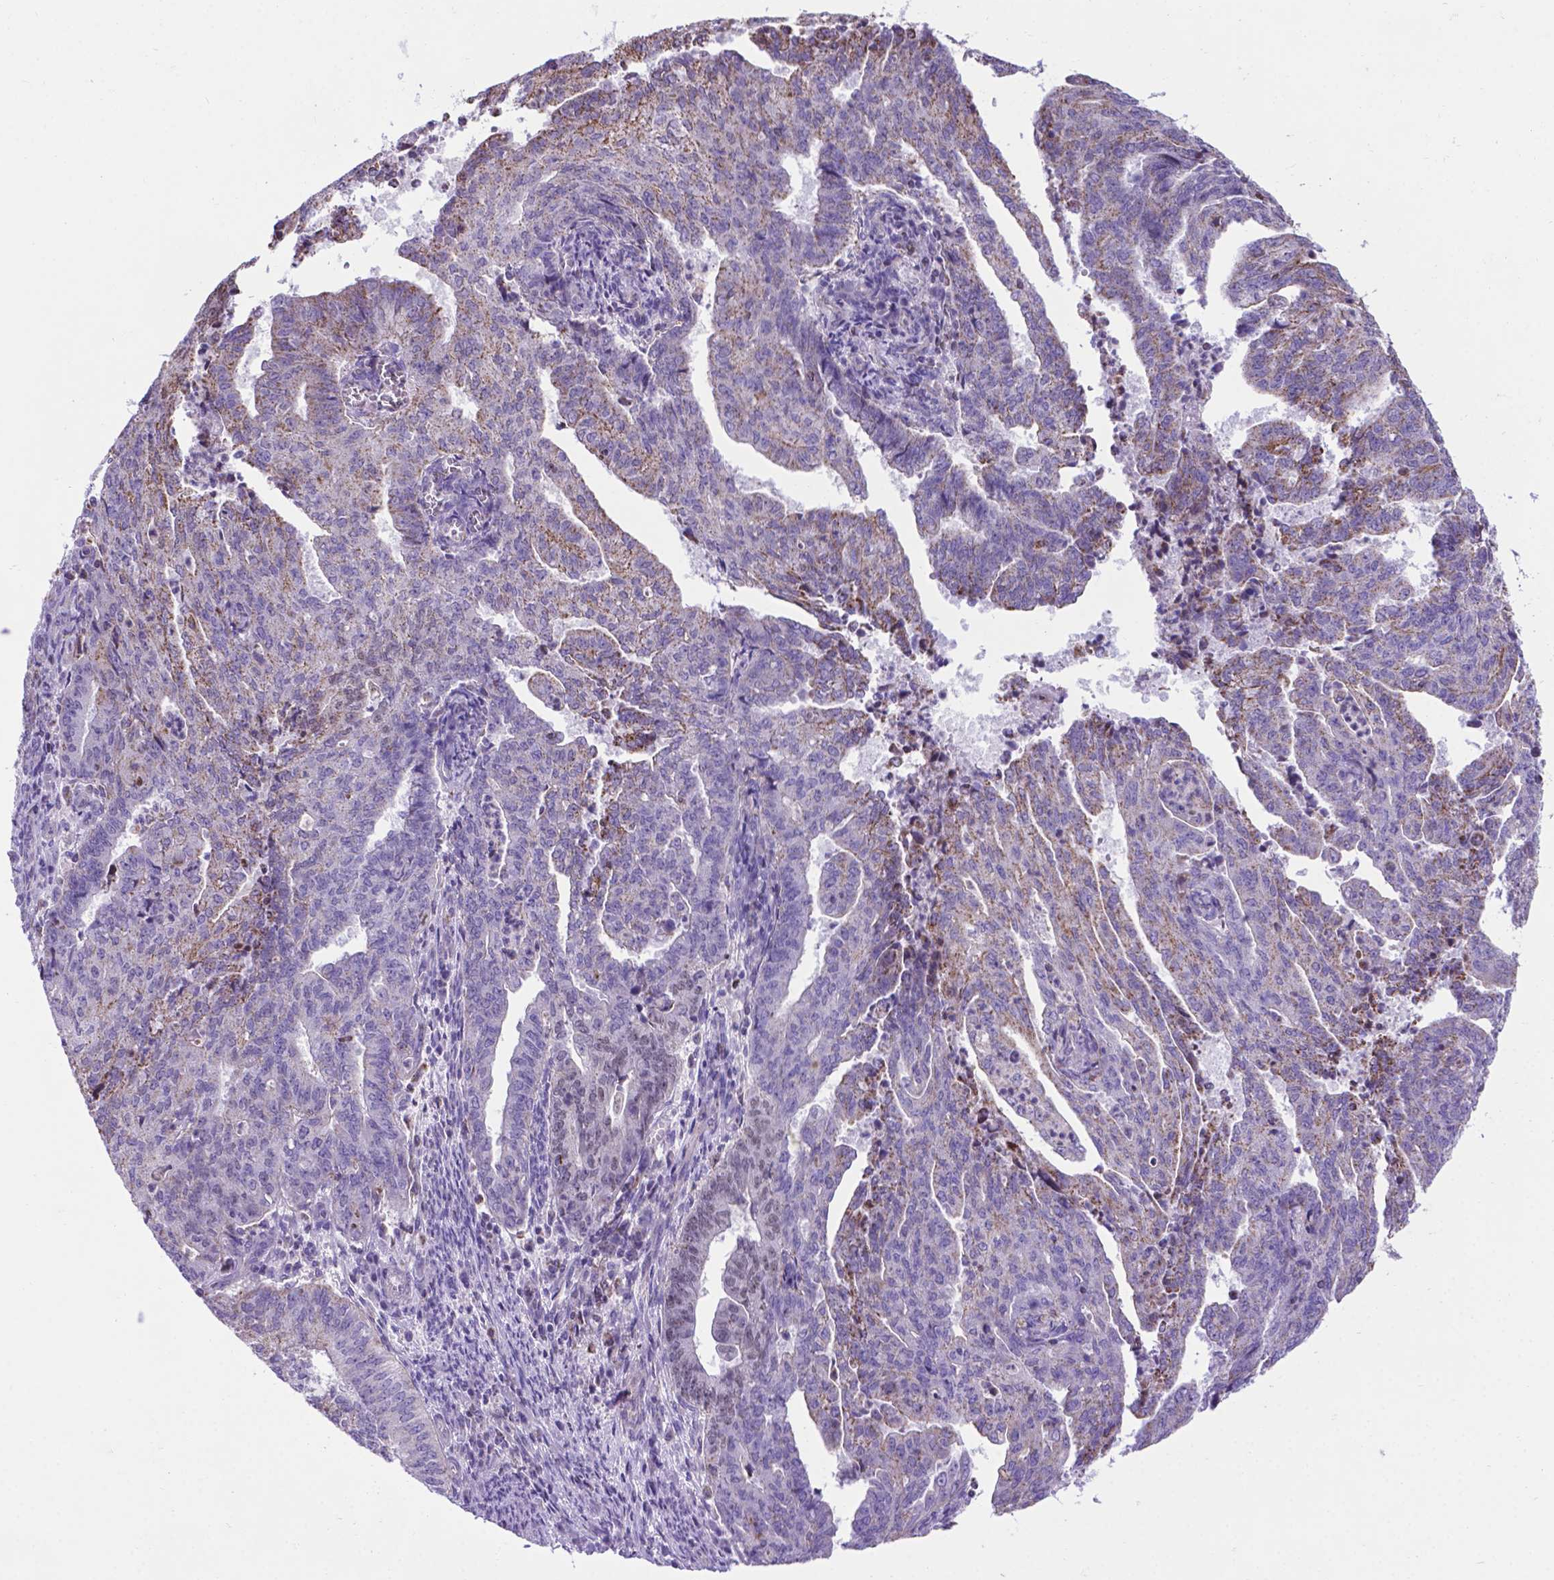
{"staining": {"intensity": "moderate", "quantity": "25%-75%", "location": "cytoplasmic/membranous"}, "tissue": "endometrial cancer", "cell_type": "Tumor cells", "image_type": "cancer", "snomed": [{"axis": "morphology", "description": "Adenocarcinoma, NOS"}, {"axis": "topography", "description": "Endometrium"}], "caption": "Endometrial adenocarcinoma tissue reveals moderate cytoplasmic/membranous staining in about 25%-75% of tumor cells The protein is shown in brown color, while the nuclei are stained blue.", "gene": "POU3F3", "patient": {"sex": "female", "age": 82}}